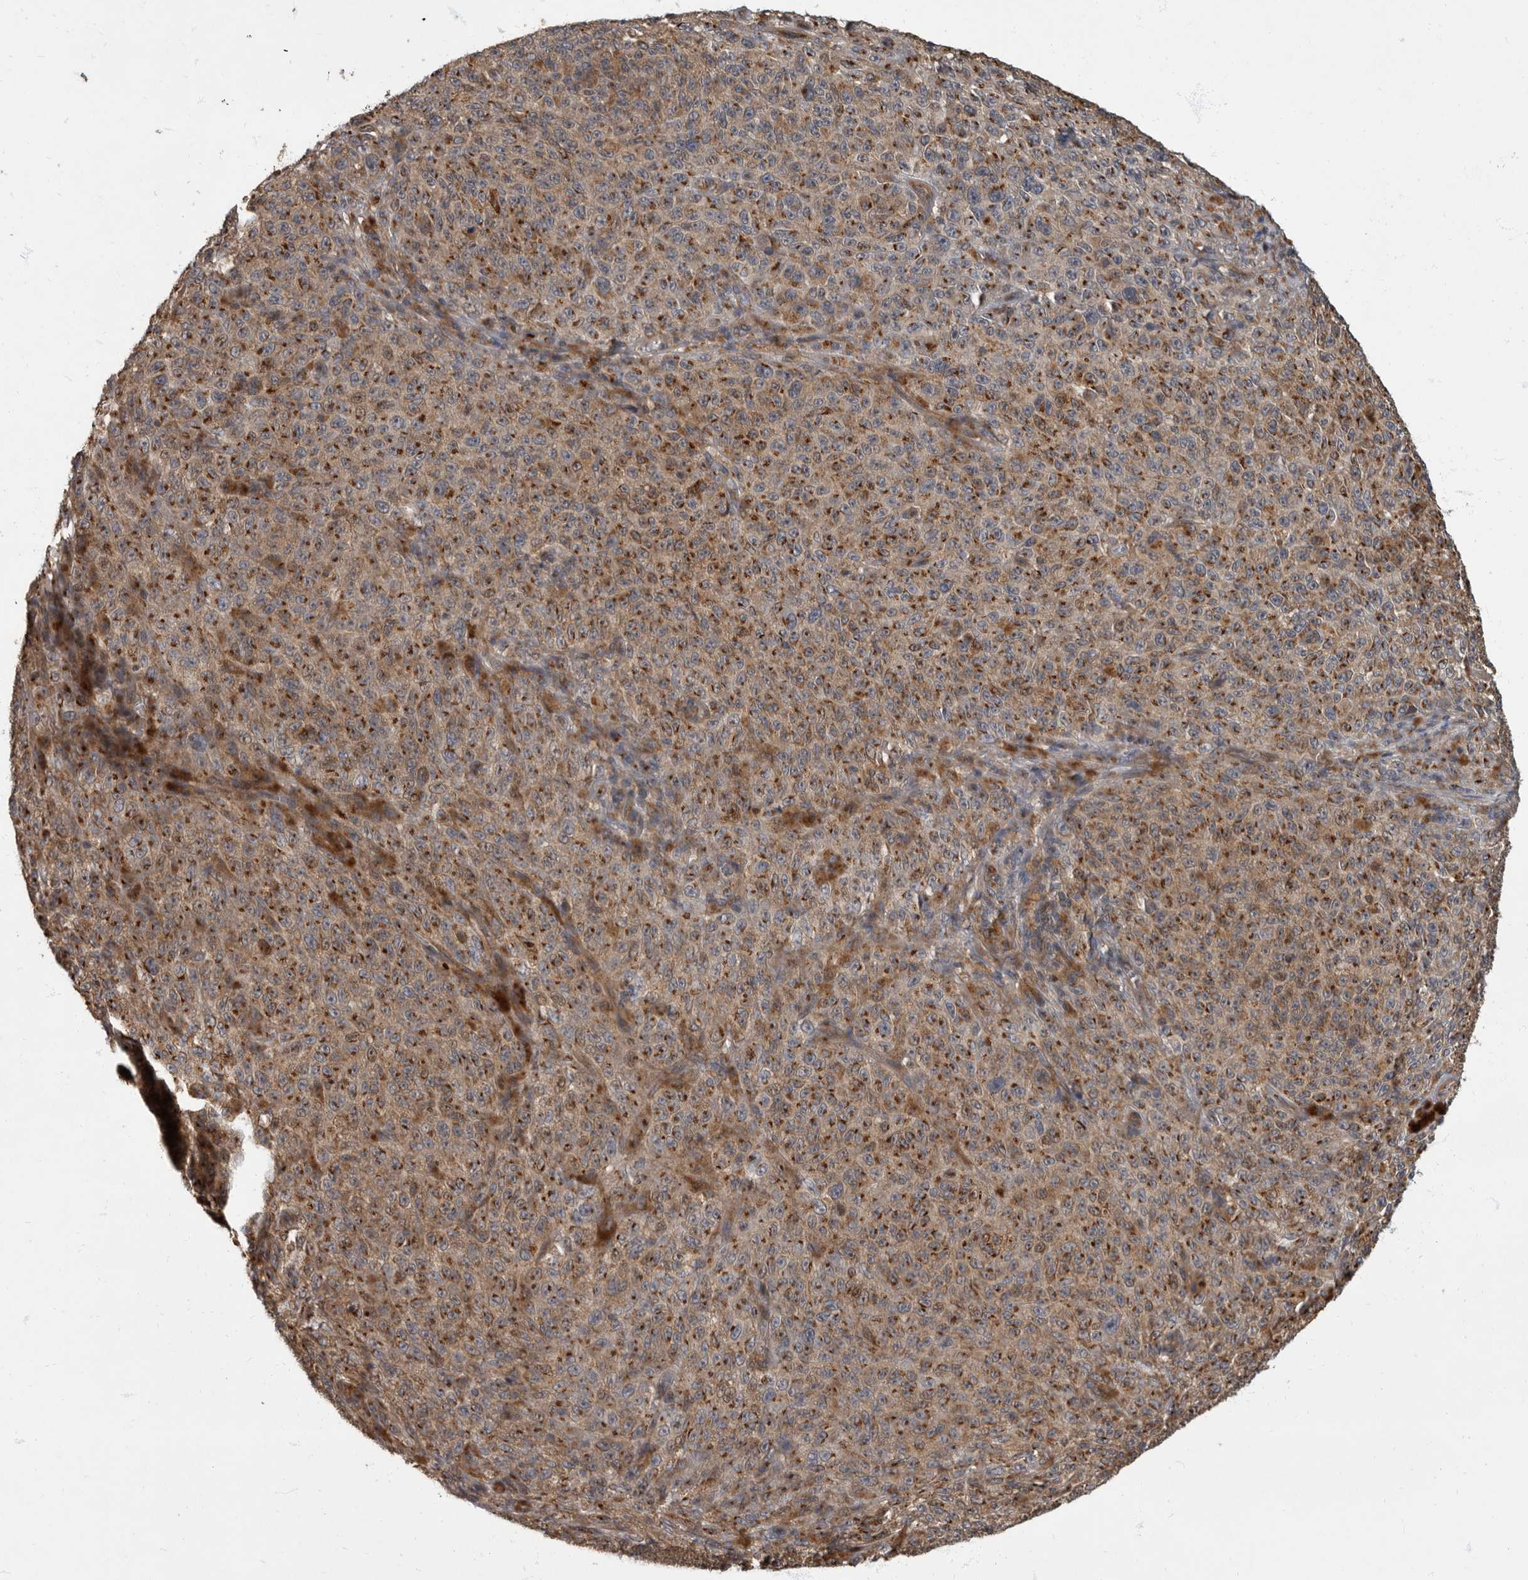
{"staining": {"intensity": "moderate", "quantity": ">75%", "location": "cytoplasmic/membranous"}, "tissue": "melanoma", "cell_type": "Tumor cells", "image_type": "cancer", "snomed": [{"axis": "morphology", "description": "Malignant melanoma, NOS"}, {"axis": "topography", "description": "Skin"}], "caption": "A brown stain labels moderate cytoplasmic/membranous staining of a protein in melanoma tumor cells.", "gene": "IQCK", "patient": {"sex": "female", "age": 82}}